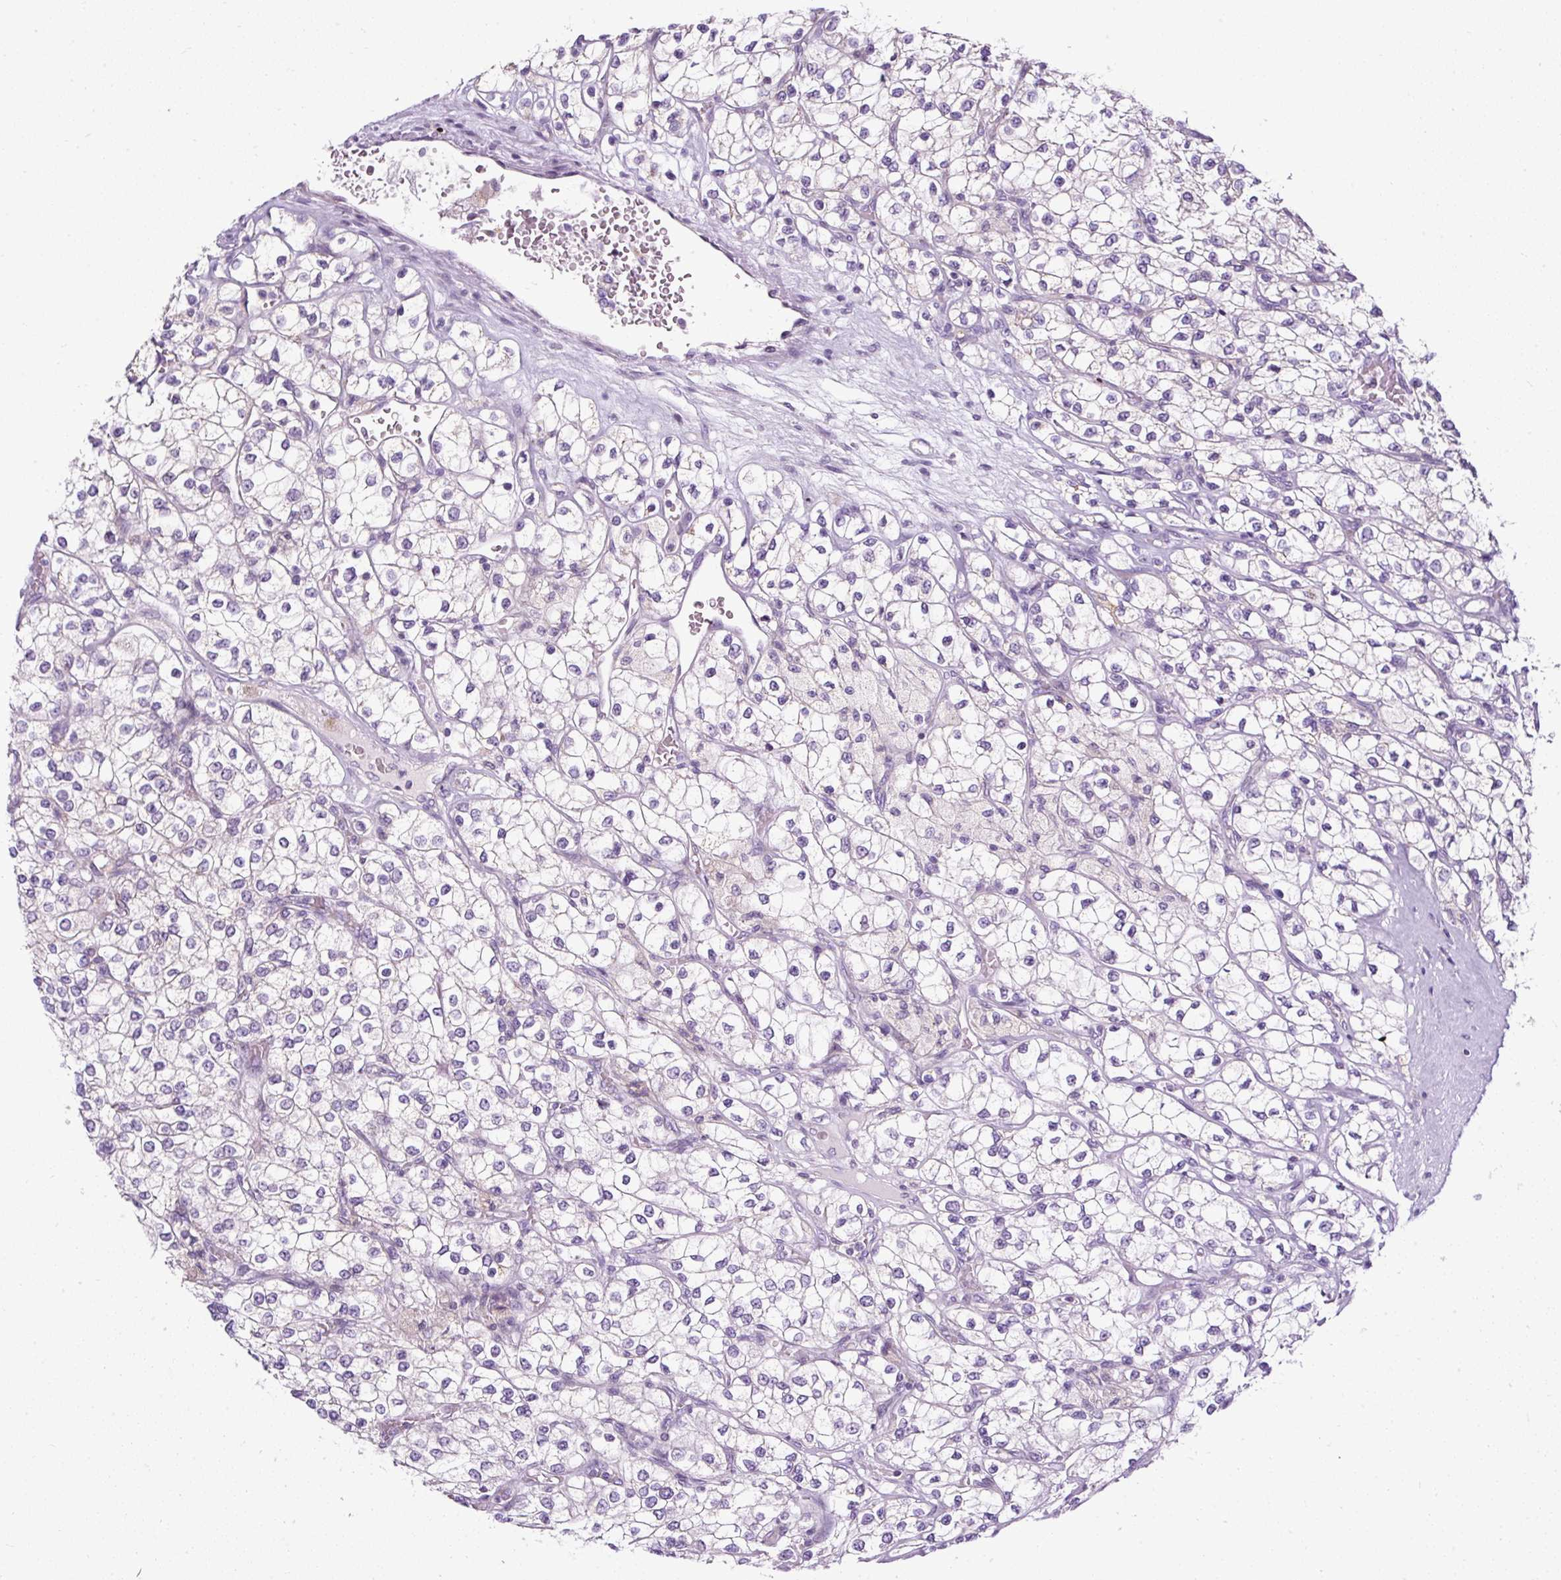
{"staining": {"intensity": "negative", "quantity": "none", "location": "none"}, "tissue": "renal cancer", "cell_type": "Tumor cells", "image_type": "cancer", "snomed": [{"axis": "morphology", "description": "Adenocarcinoma, NOS"}, {"axis": "topography", "description": "Kidney"}], "caption": "High power microscopy photomicrograph of an immunohistochemistry histopathology image of adenocarcinoma (renal), revealing no significant expression in tumor cells. Nuclei are stained in blue.", "gene": "FMC1", "patient": {"sex": "male", "age": 80}}